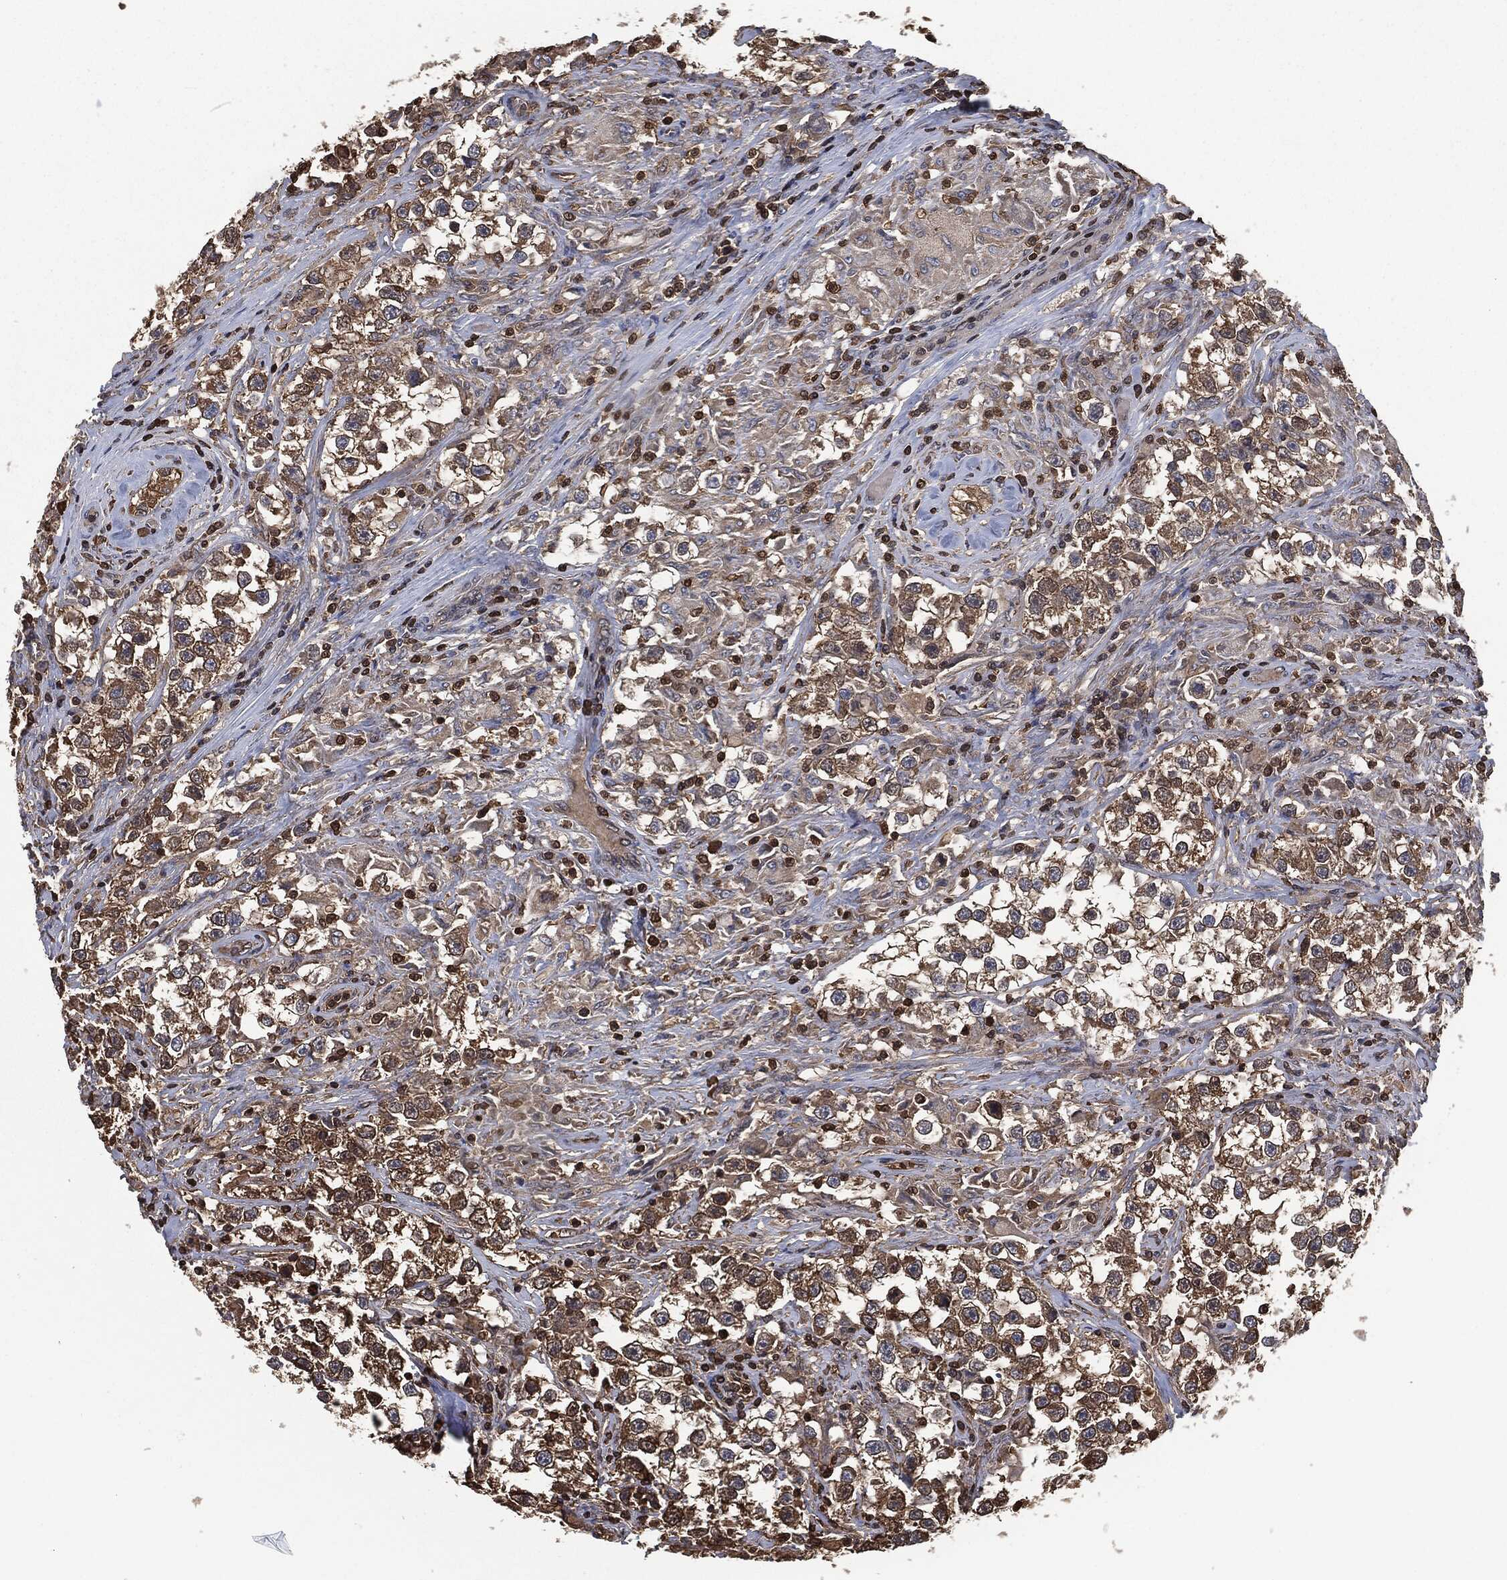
{"staining": {"intensity": "moderate", "quantity": "25%-75%", "location": "cytoplasmic/membranous"}, "tissue": "testis cancer", "cell_type": "Tumor cells", "image_type": "cancer", "snomed": [{"axis": "morphology", "description": "Seminoma, NOS"}, {"axis": "topography", "description": "Testis"}], "caption": "Testis seminoma was stained to show a protein in brown. There is medium levels of moderate cytoplasmic/membranous positivity in approximately 25%-75% of tumor cells.", "gene": "PRDX4", "patient": {"sex": "male", "age": 46}}